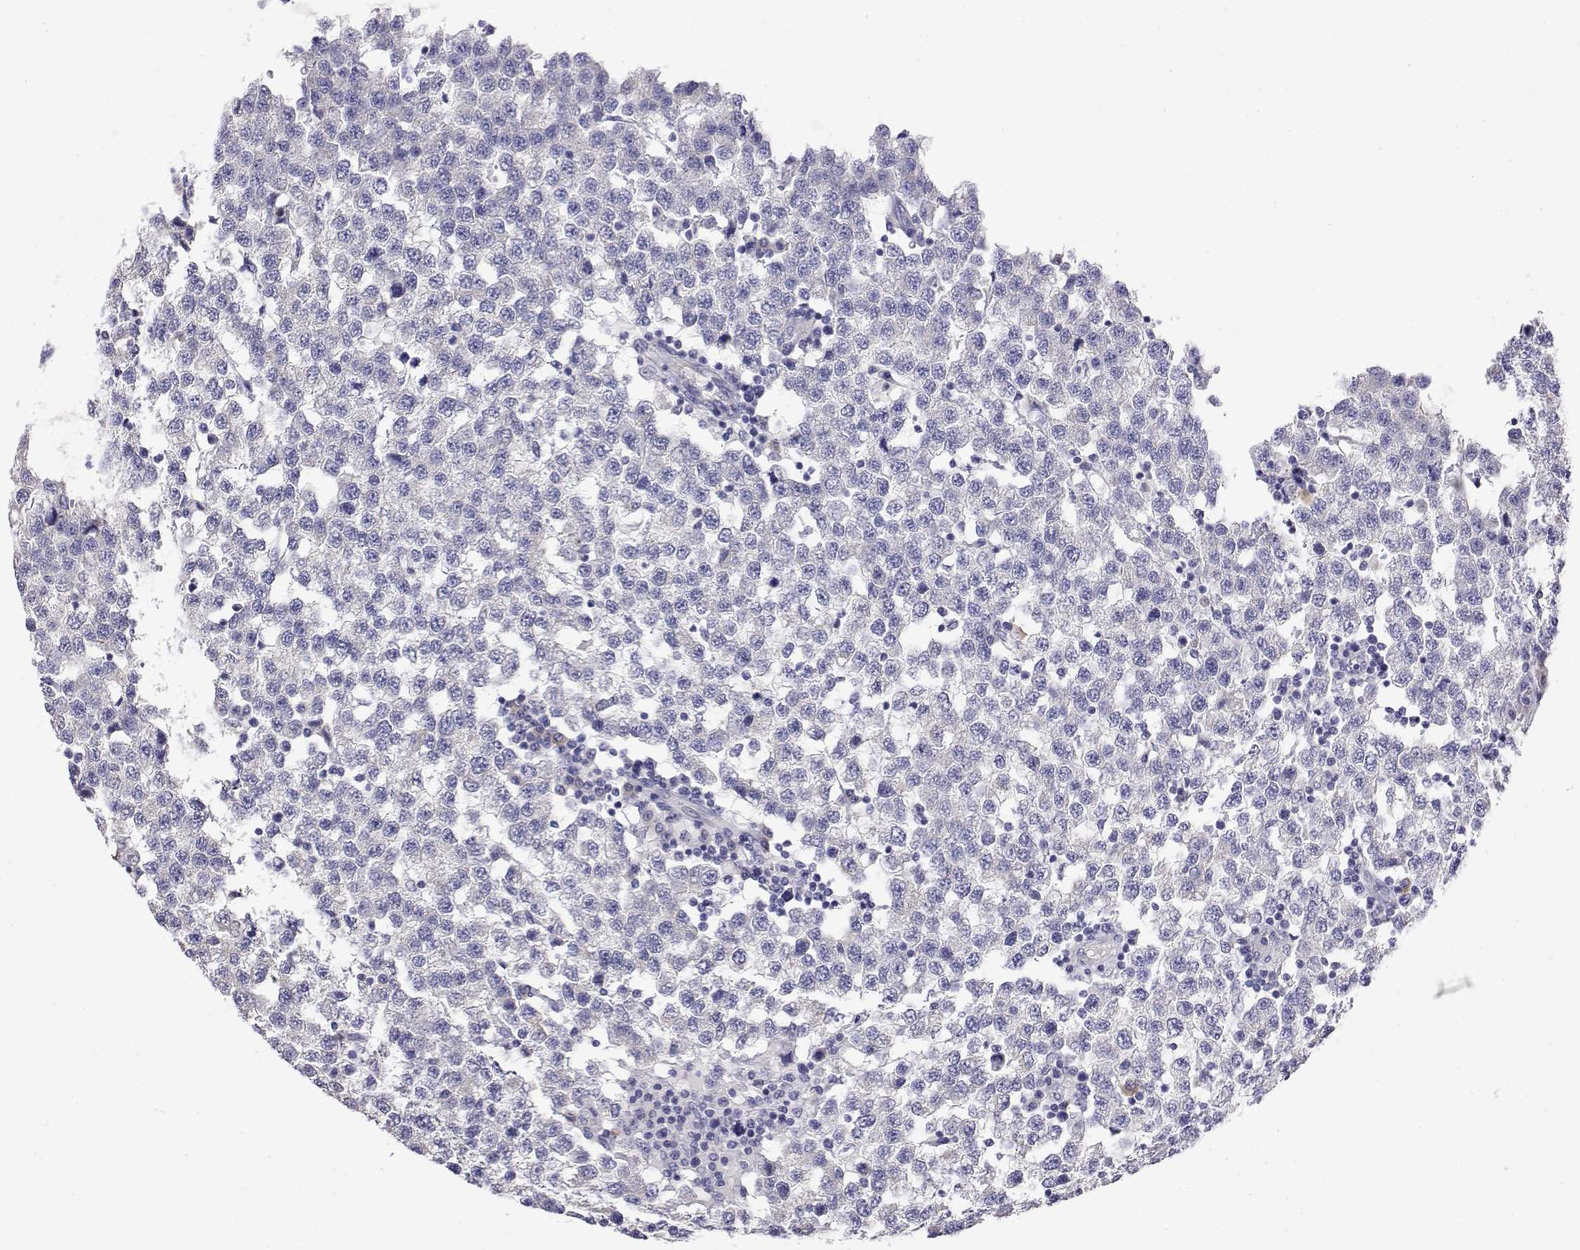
{"staining": {"intensity": "negative", "quantity": "none", "location": "none"}, "tissue": "testis cancer", "cell_type": "Tumor cells", "image_type": "cancer", "snomed": [{"axis": "morphology", "description": "Seminoma, NOS"}, {"axis": "topography", "description": "Testis"}], "caption": "A histopathology image of testis seminoma stained for a protein shows no brown staining in tumor cells.", "gene": "LY6D", "patient": {"sex": "male", "age": 34}}